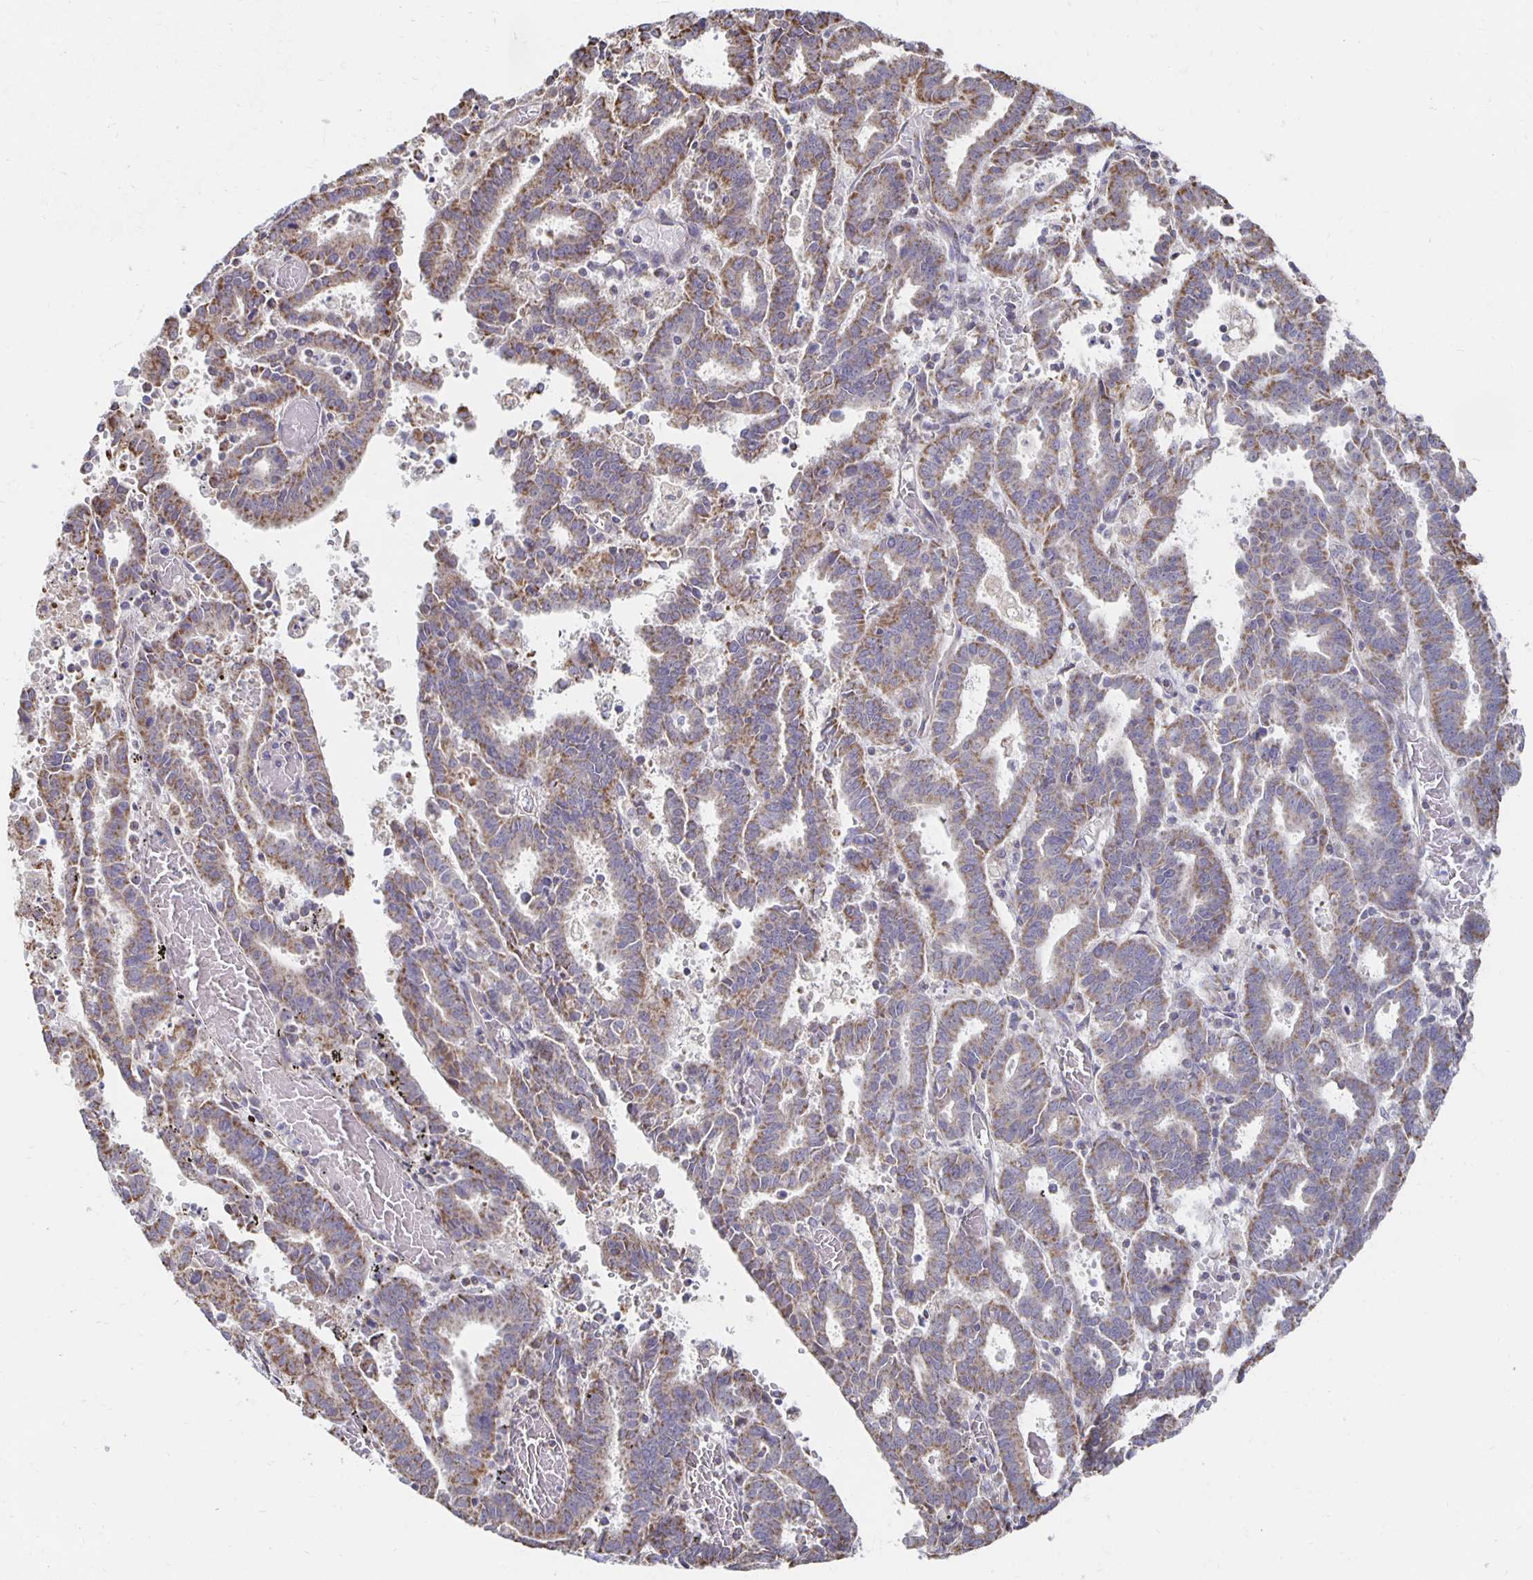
{"staining": {"intensity": "moderate", "quantity": "25%-75%", "location": "cytoplasmic/membranous"}, "tissue": "endometrial cancer", "cell_type": "Tumor cells", "image_type": "cancer", "snomed": [{"axis": "morphology", "description": "Adenocarcinoma, NOS"}, {"axis": "topography", "description": "Uterus"}], "caption": "A micrograph of endometrial cancer stained for a protein demonstrates moderate cytoplasmic/membranous brown staining in tumor cells. The protein of interest is stained brown, and the nuclei are stained in blue (DAB (3,3'-diaminobenzidine) IHC with brightfield microscopy, high magnification).", "gene": "NKX2-8", "patient": {"sex": "female", "age": 83}}